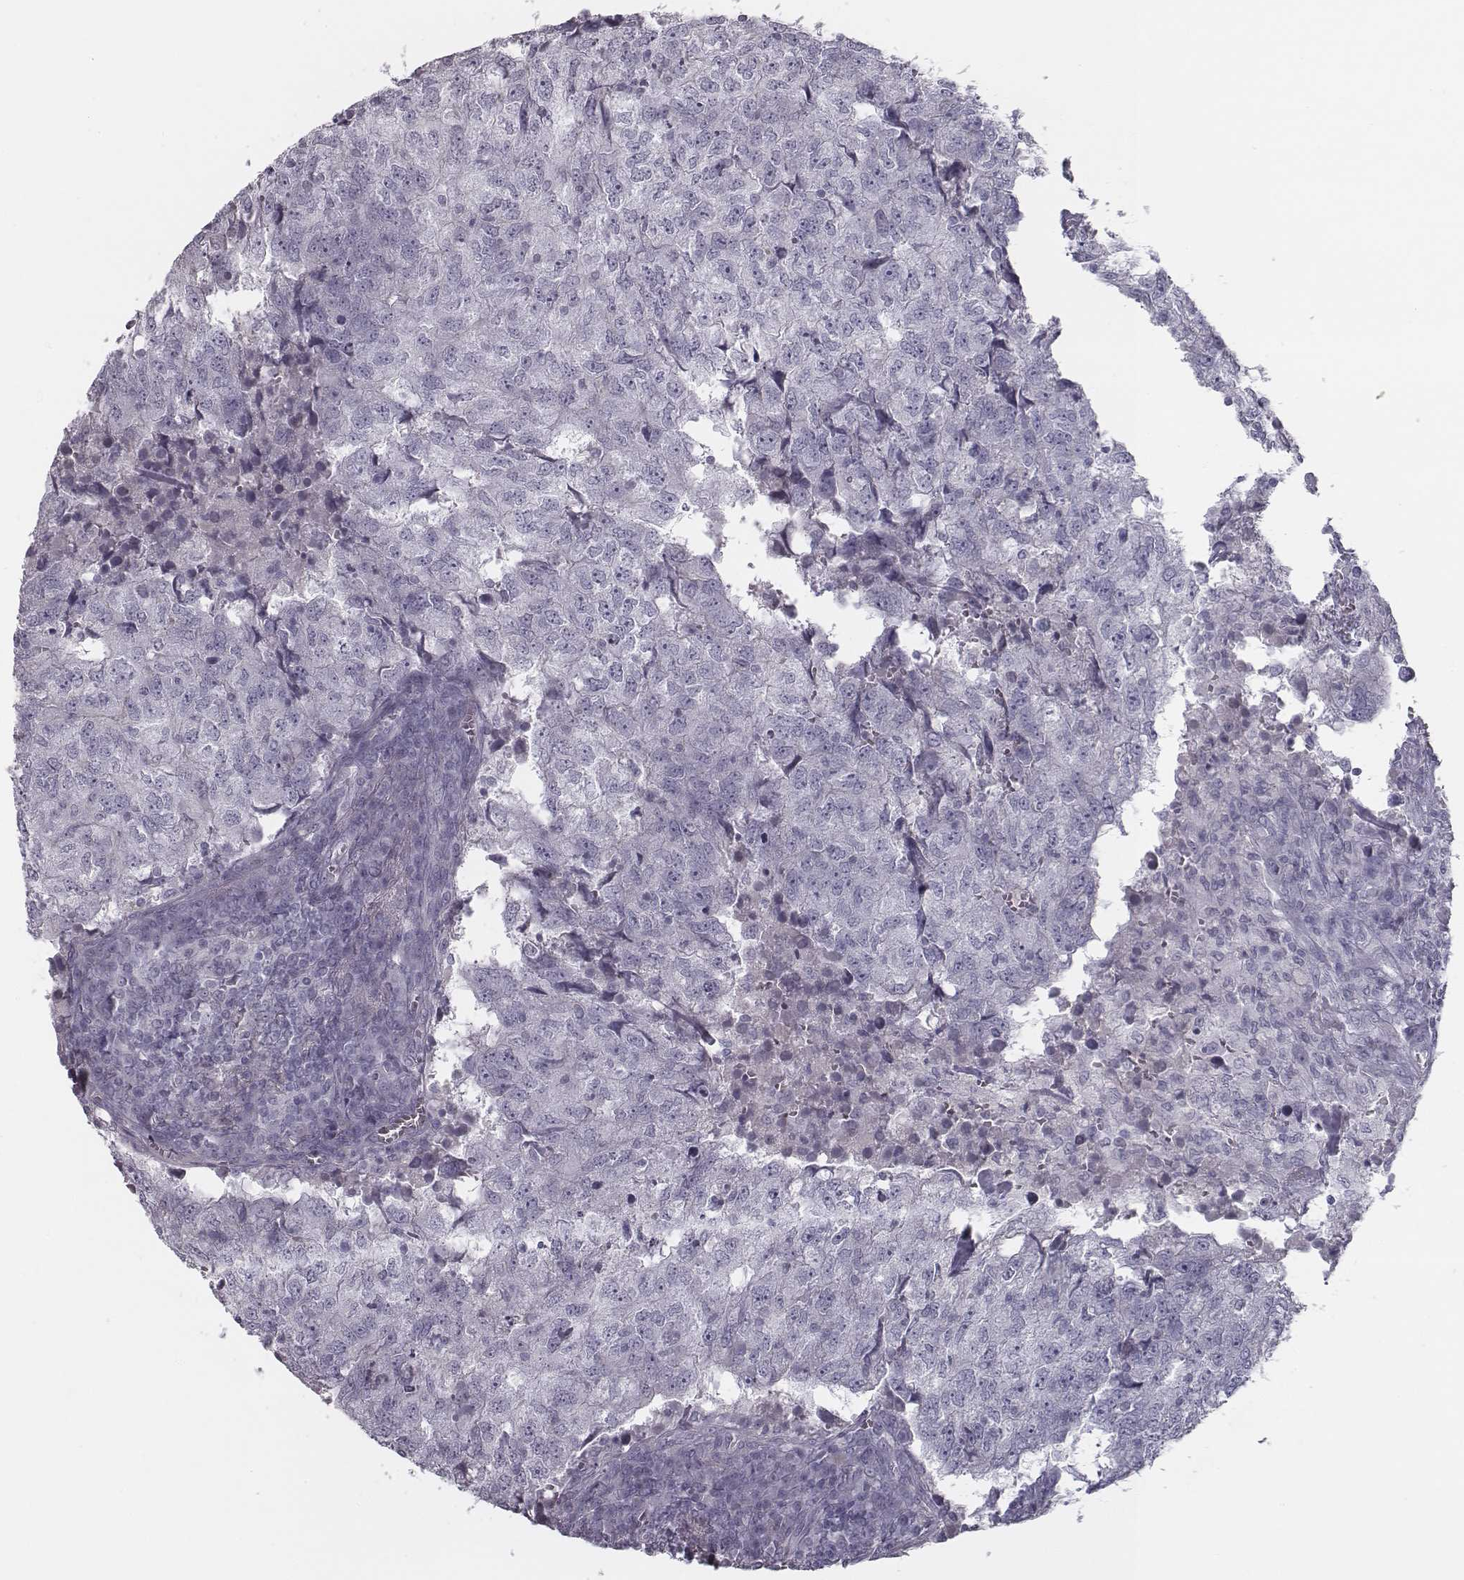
{"staining": {"intensity": "negative", "quantity": "none", "location": "none"}, "tissue": "breast cancer", "cell_type": "Tumor cells", "image_type": "cancer", "snomed": [{"axis": "morphology", "description": "Duct carcinoma"}, {"axis": "topography", "description": "Breast"}], "caption": "An IHC histopathology image of breast cancer (invasive ductal carcinoma) is shown. There is no staining in tumor cells of breast cancer (invasive ductal carcinoma). (Brightfield microscopy of DAB (3,3'-diaminobenzidine) immunohistochemistry at high magnification).", "gene": "SEPTIN14", "patient": {"sex": "female", "age": 30}}